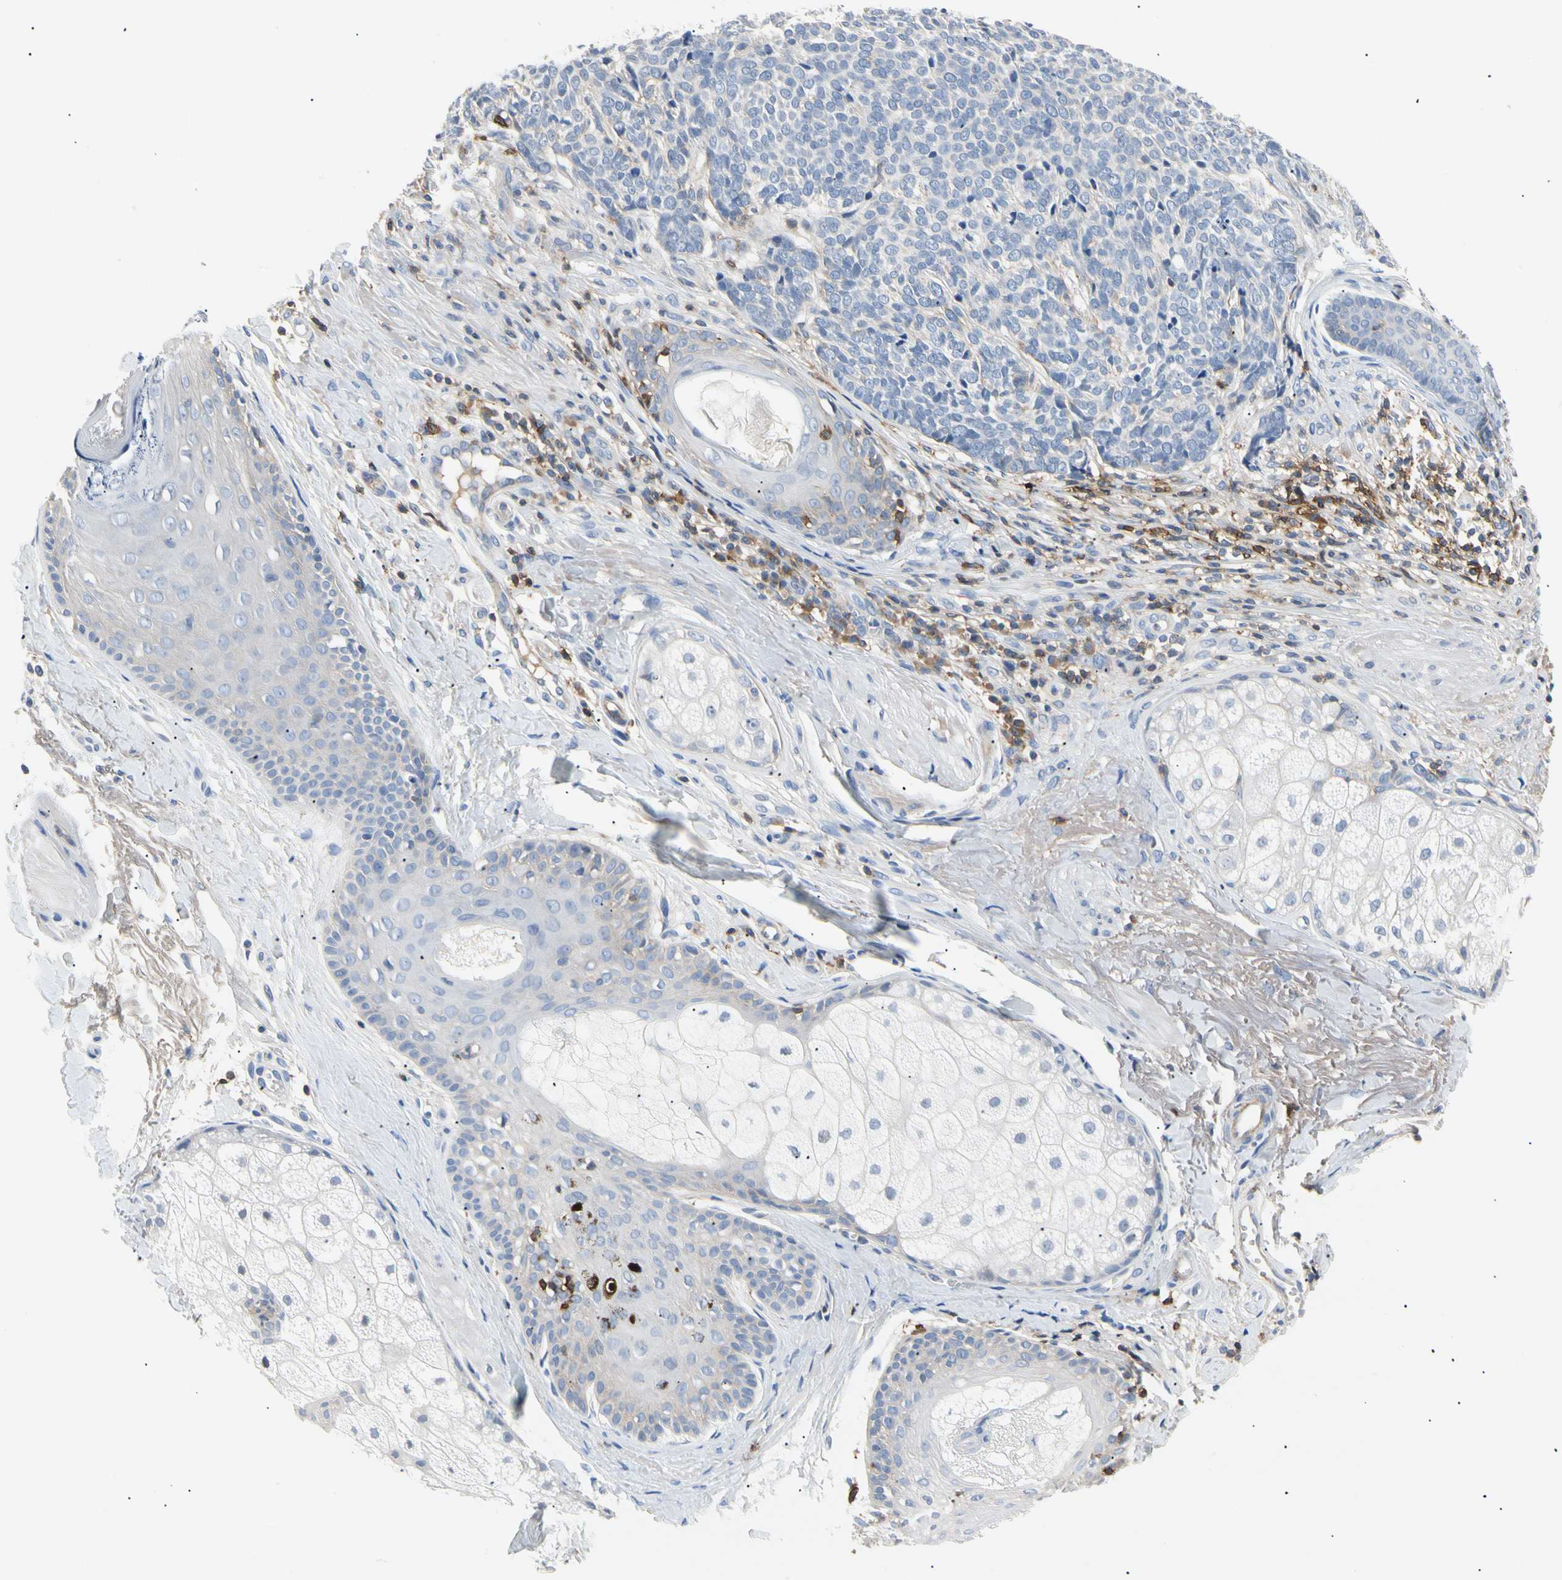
{"staining": {"intensity": "negative", "quantity": "none", "location": "none"}, "tissue": "skin cancer", "cell_type": "Tumor cells", "image_type": "cancer", "snomed": [{"axis": "morphology", "description": "Basal cell carcinoma"}, {"axis": "topography", "description": "Skin"}], "caption": "A histopathology image of human skin cancer (basal cell carcinoma) is negative for staining in tumor cells. (DAB (3,3'-diaminobenzidine) IHC visualized using brightfield microscopy, high magnification).", "gene": "TNFRSF18", "patient": {"sex": "male", "age": 84}}